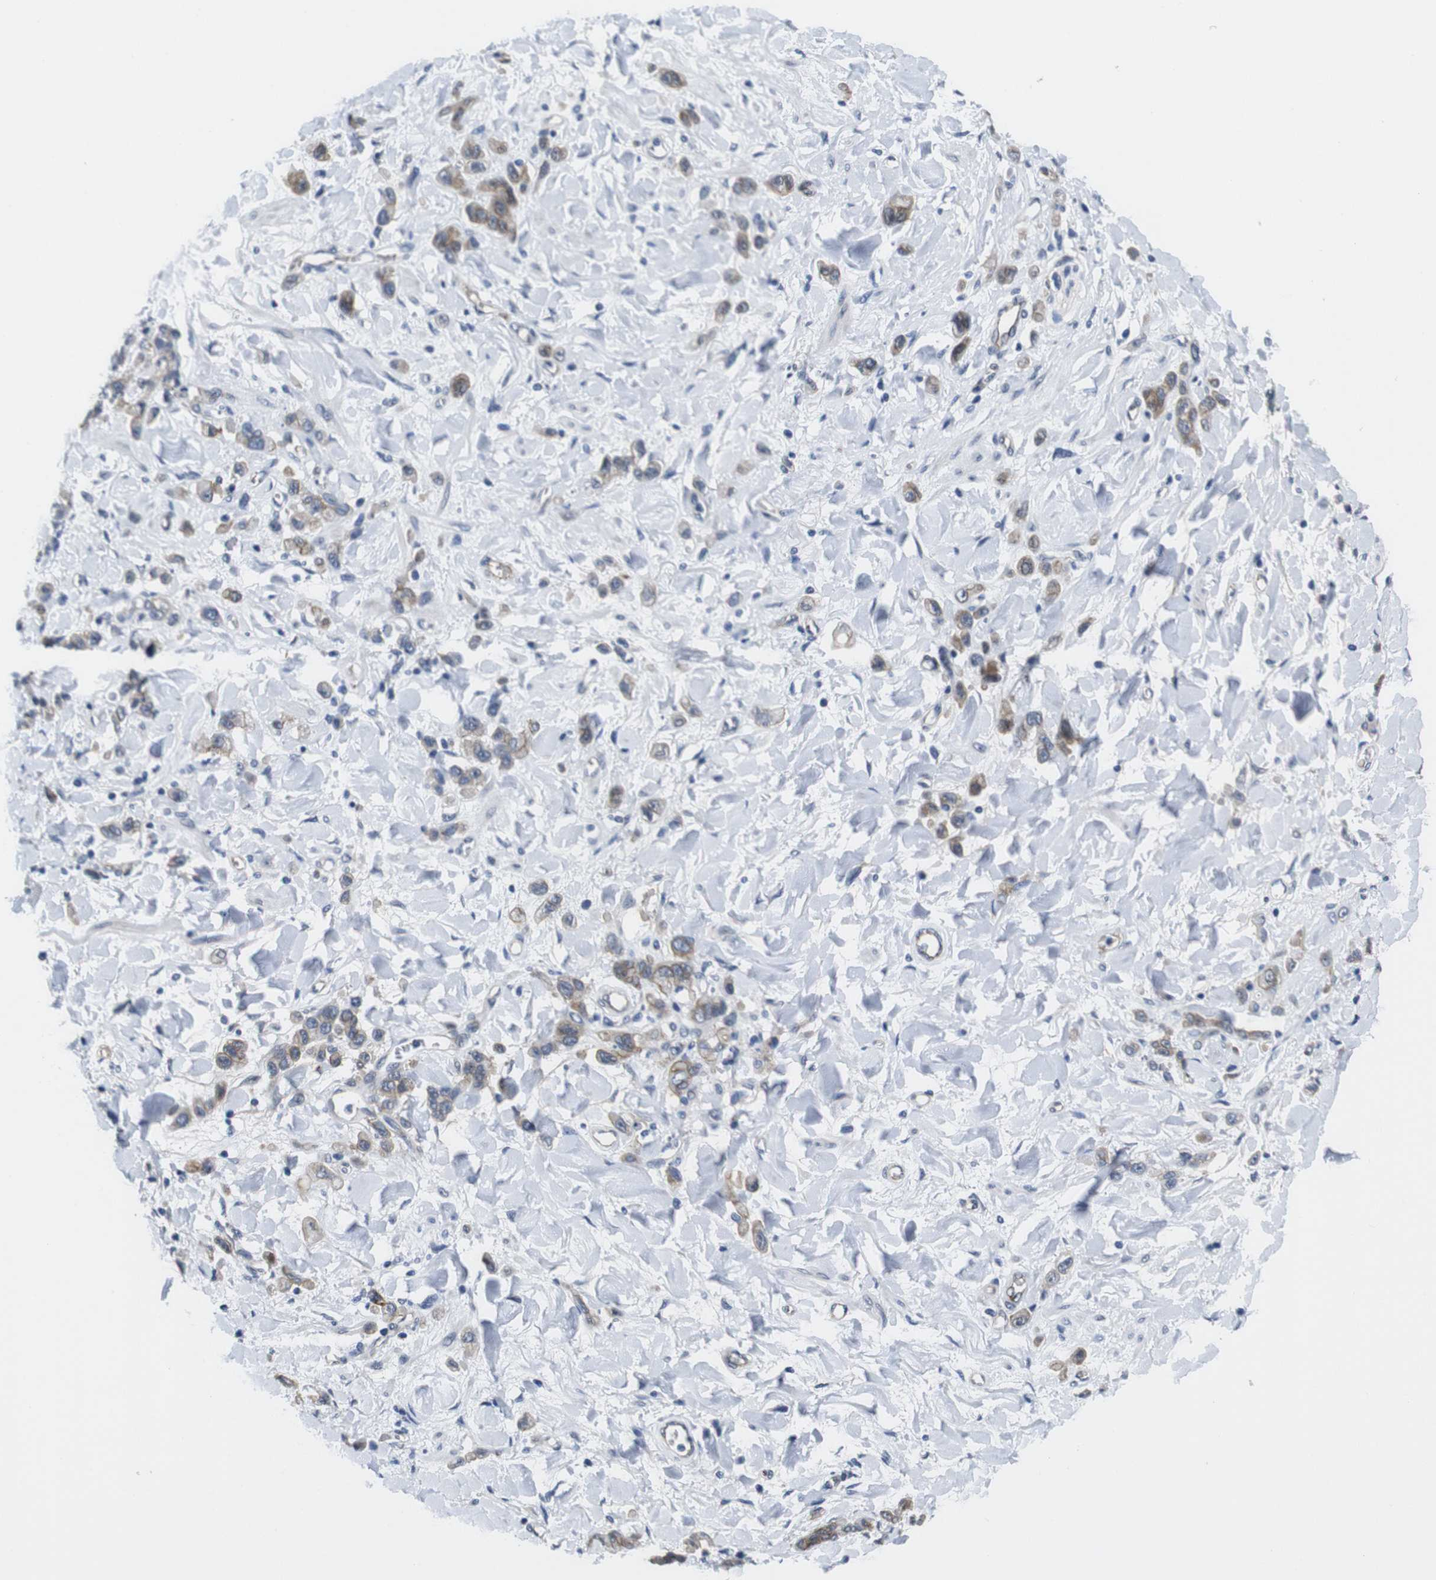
{"staining": {"intensity": "moderate", "quantity": ">75%", "location": "cytoplasmic/membranous"}, "tissue": "stomach cancer", "cell_type": "Tumor cells", "image_type": "cancer", "snomed": [{"axis": "morphology", "description": "Normal tissue, NOS"}, {"axis": "morphology", "description": "Adenocarcinoma, NOS"}, {"axis": "topography", "description": "Stomach"}], "caption": "High-magnification brightfield microscopy of stomach cancer stained with DAB (brown) and counterstained with hematoxylin (blue). tumor cells exhibit moderate cytoplasmic/membranous positivity is appreciated in approximately>75% of cells.", "gene": "SOCS3", "patient": {"sex": "male", "age": 82}}